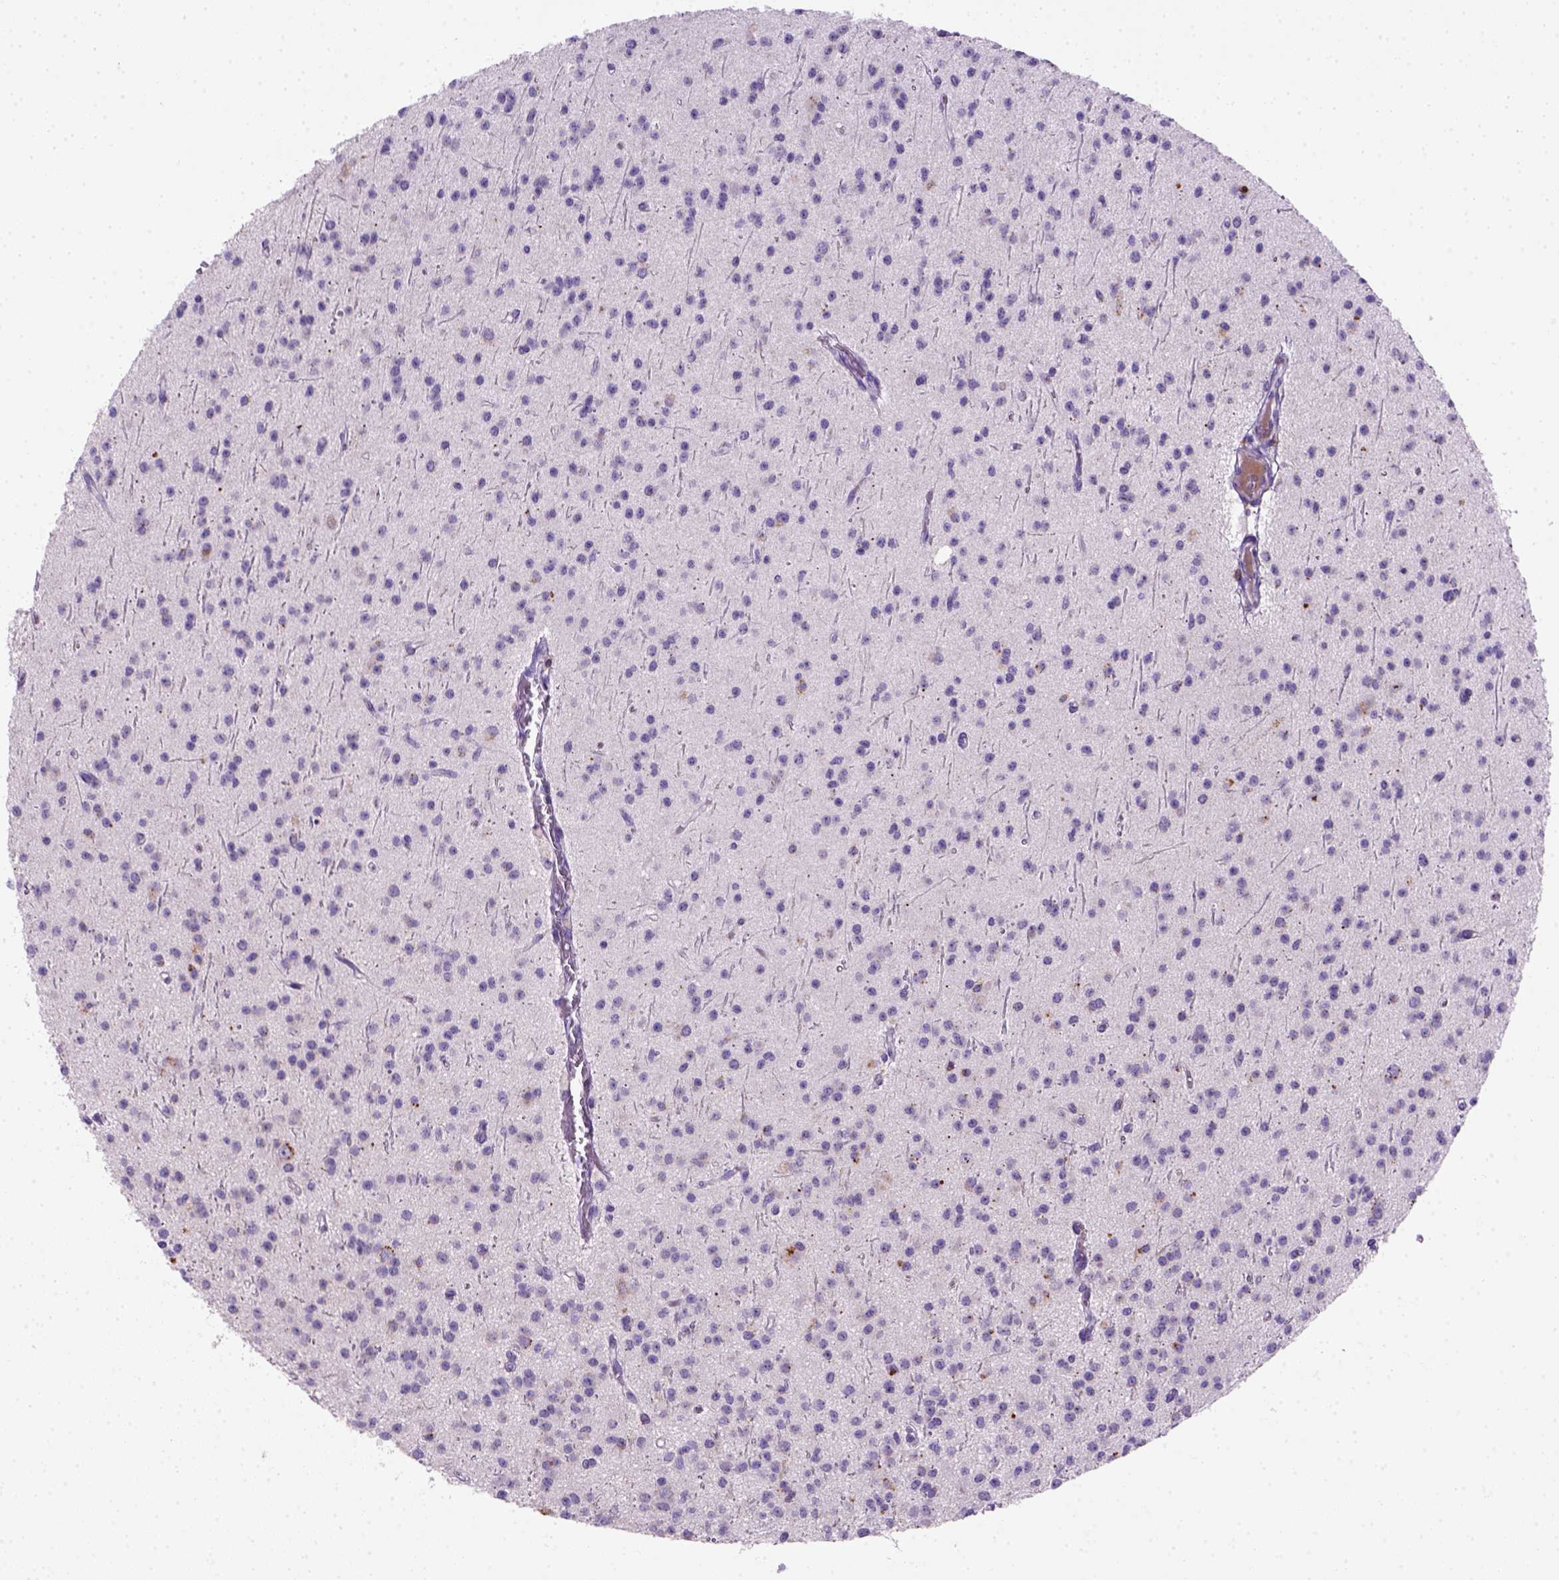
{"staining": {"intensity": "negative", "quantity": "none", "location": "none"}, "tissue": "glioma", "cell_type": "Tumor cells", "image_type": "cancer", "snomed": [{"axis": "morphology", "description": "Glioma, malignant, Low grade"}, {"axis": "topography", "description": "Brain"}], "caption": "Immunohistochemical staining of human glioma demonstrates no significant expression in tumor cells.", "gene": "CD3E", "patient": {"sex": "male", "age": 27}}